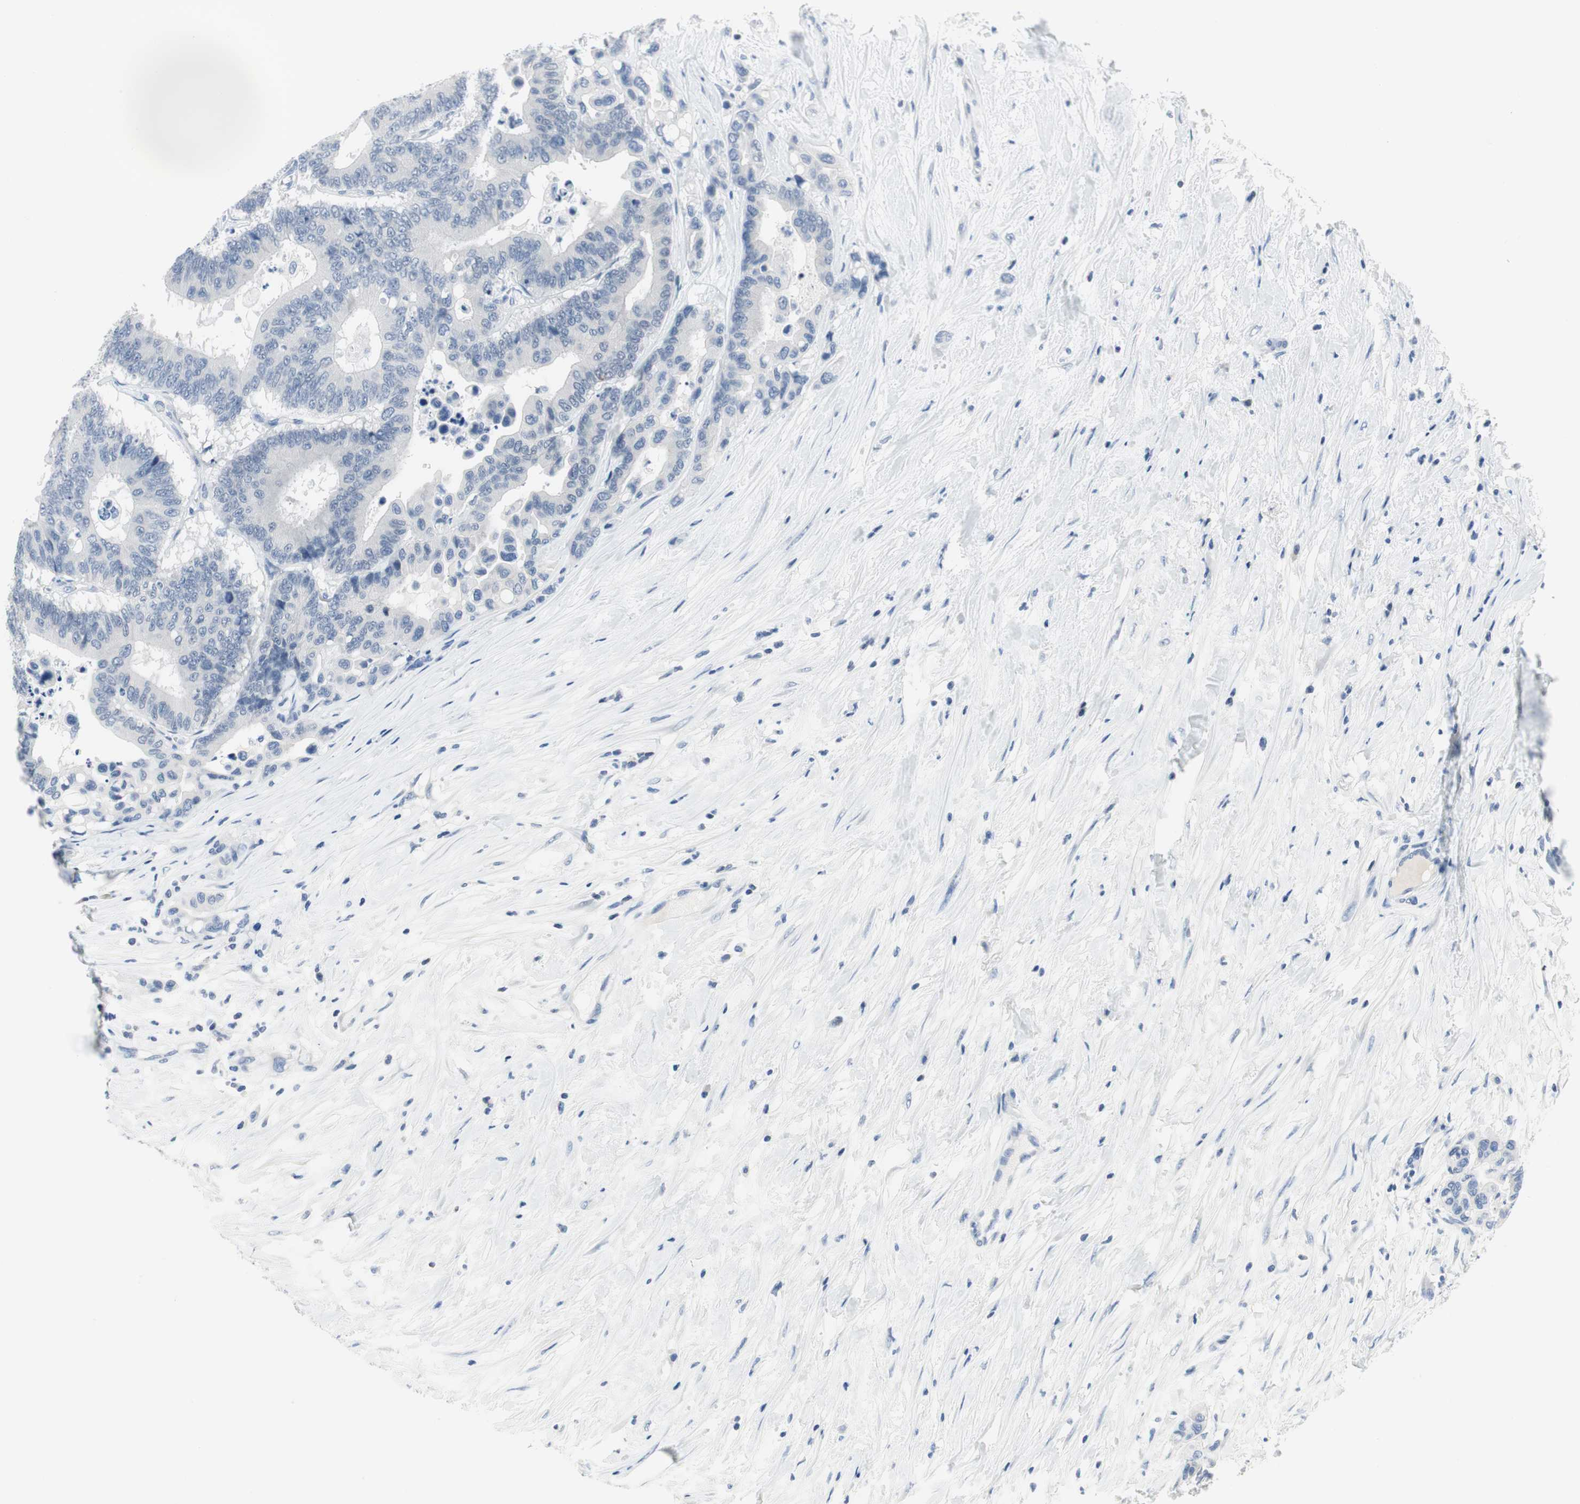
{"staining": {"intensity": "negative", "quantity": "none", "location": "none"}, "tissue": "colorectal cancer", "cell_type": "Tumor cells", "image_type": "cancer", "snomed": [{"axis": "morphology", "description": "Normal tissue, NOS"}, {"axis": "morphology", "description": "Adenocarcinoma, NOS"}, {"axis": "topography", "description": "Colon"}], "caption": "This micrograph is of colorectal adenocarcinoma stained with immunohistochemistry (IHC) to label a protein in brown with the nuclei are counter-stained blue. There is no expression in tumor cells.", "gene": "NFATC2", "patient": {"sex": "male", "age": 82}}